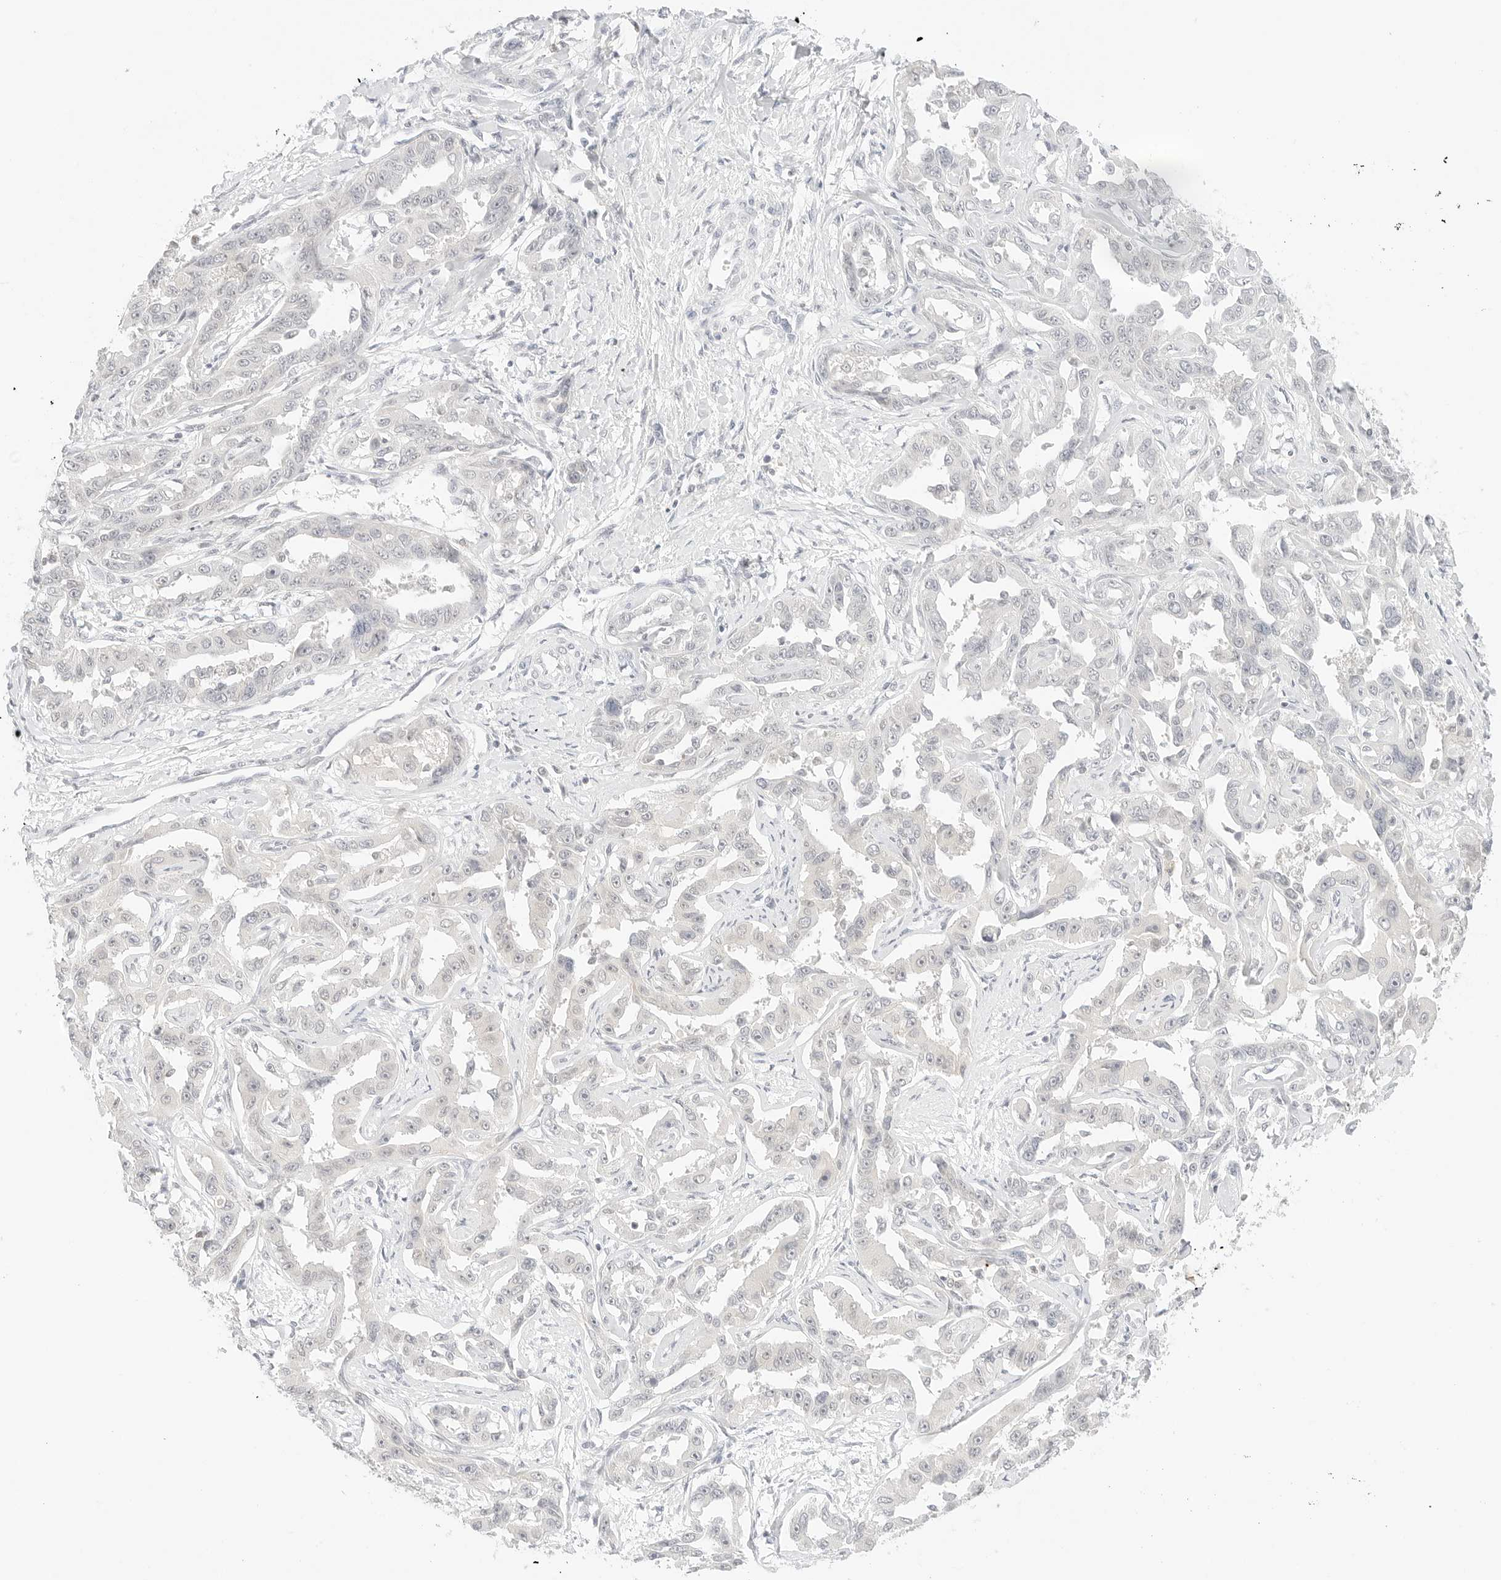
{"staining": {"intensity": "negative", "quantity": "none", "location": "none"}, "tissue": "liver cancer", "cell_type": "Tumor cells", "image_type": "cancer", "snomed": [{"axis": "morphology", "description": "Cholangiocarcinoma"}, {"axis": "topography", "description": "Liver"}], "caption": "Histopathology image shows no significant protein positivity in tumor cells of liver cholangiocarcinoma.", "gene": "GNAS", "patient": {"sex": "male", "age": 59}}